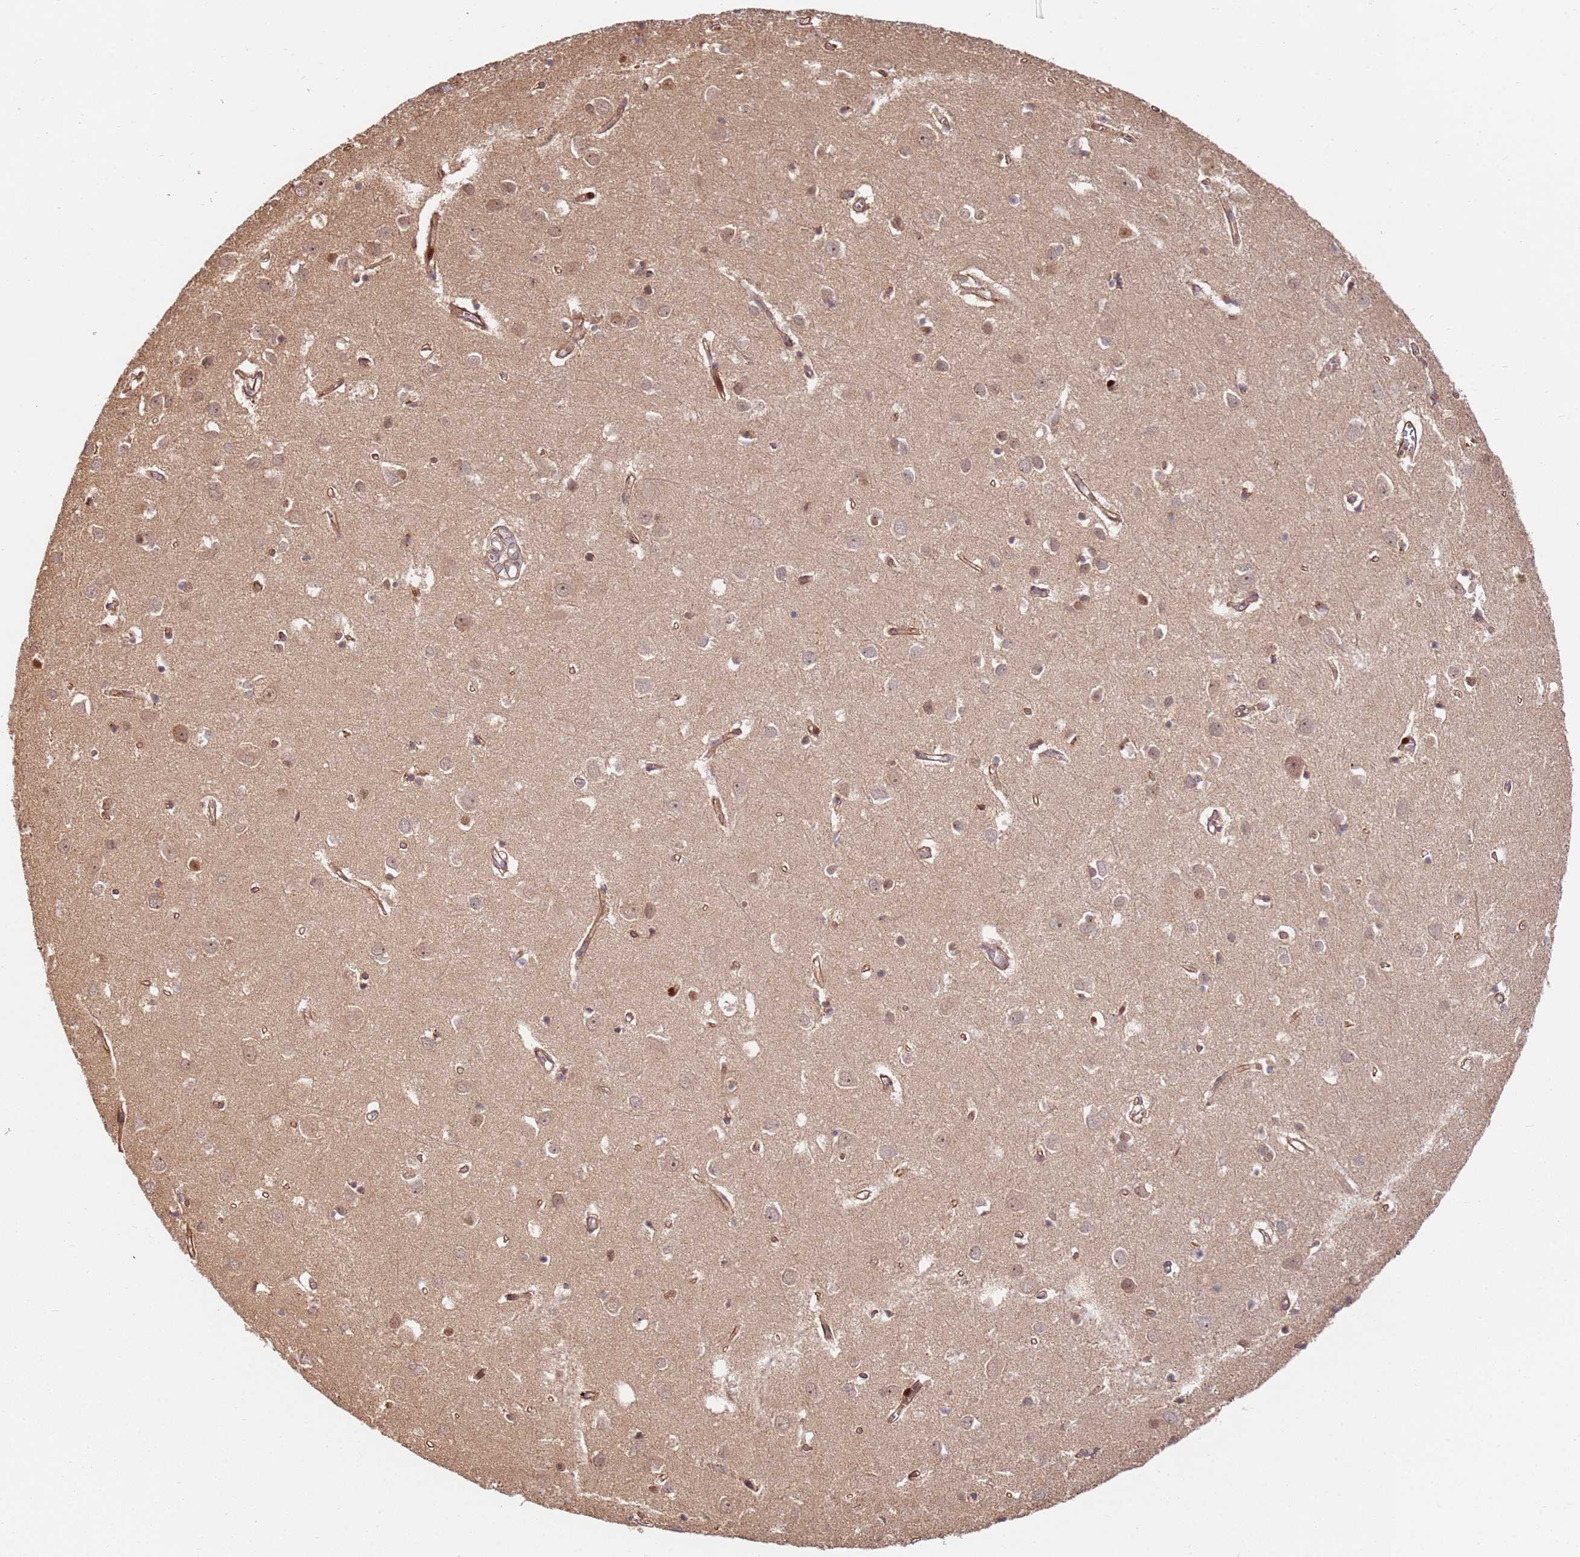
{"staining": {"intensity": "moderate", "quantity": ">75%", "location": "cytoplasmic/membranous,nuclear"}, "tissue": "cerebral cortex", "cell_type": "Endothelial cells", "image_type": "normal", "snomed": [{"axis": "morphology", "description": "Normal tissue, NOS"}, {"axis": "topography", "description": "Cerebral cortex"}], "caption": "Immunohistochemistry (IHC) (DAB (3,3'-diaminobenzidine)) staining of benign cerebral cortex reveals moderate cytoplasmic/membranous,nuclear protein positivity in about >75% of endothelial cells. (DAB IHC with brightfield microscopy, high magnification).", "gene": "TMEM233", "patient": {"sex": "female", "age": 64}}